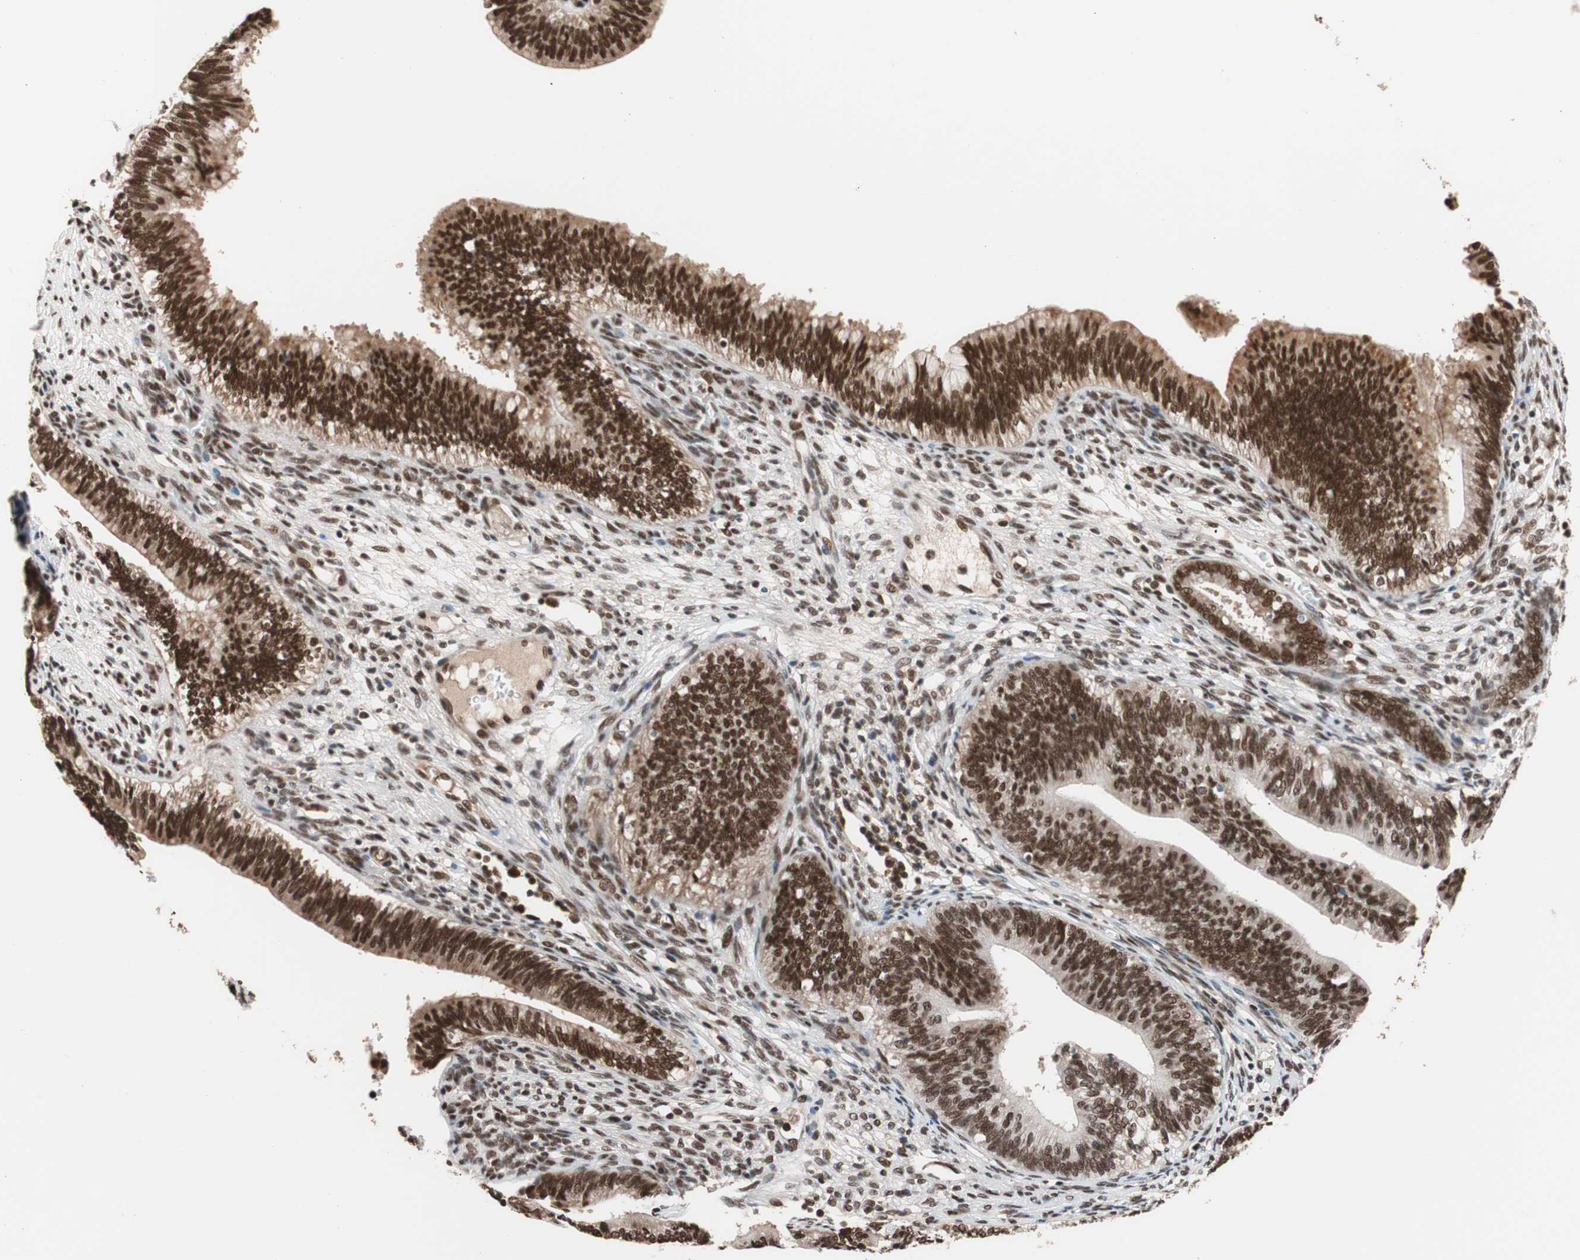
{"staining": {"intensity": "strong", "quantity": ">75%", "location": "nuclear"}, "tissue": "cervical cancer", "cell_type": "Tumor cells", "image_type": "cancer", "snomed": [{"axis": "morphology", "description": "Adenocarcinoma, NOS"}, {"axis": "topography", "description": "Cervix"}], "caption": "Immunohistochemical staining of cervical cancer (adenocarcinoma) displays high levels of strong nuclear staining in approximately >75% of tumor cells.", "gene": "CHAMP1", "patient": {"sex": "female", "age": 44}}